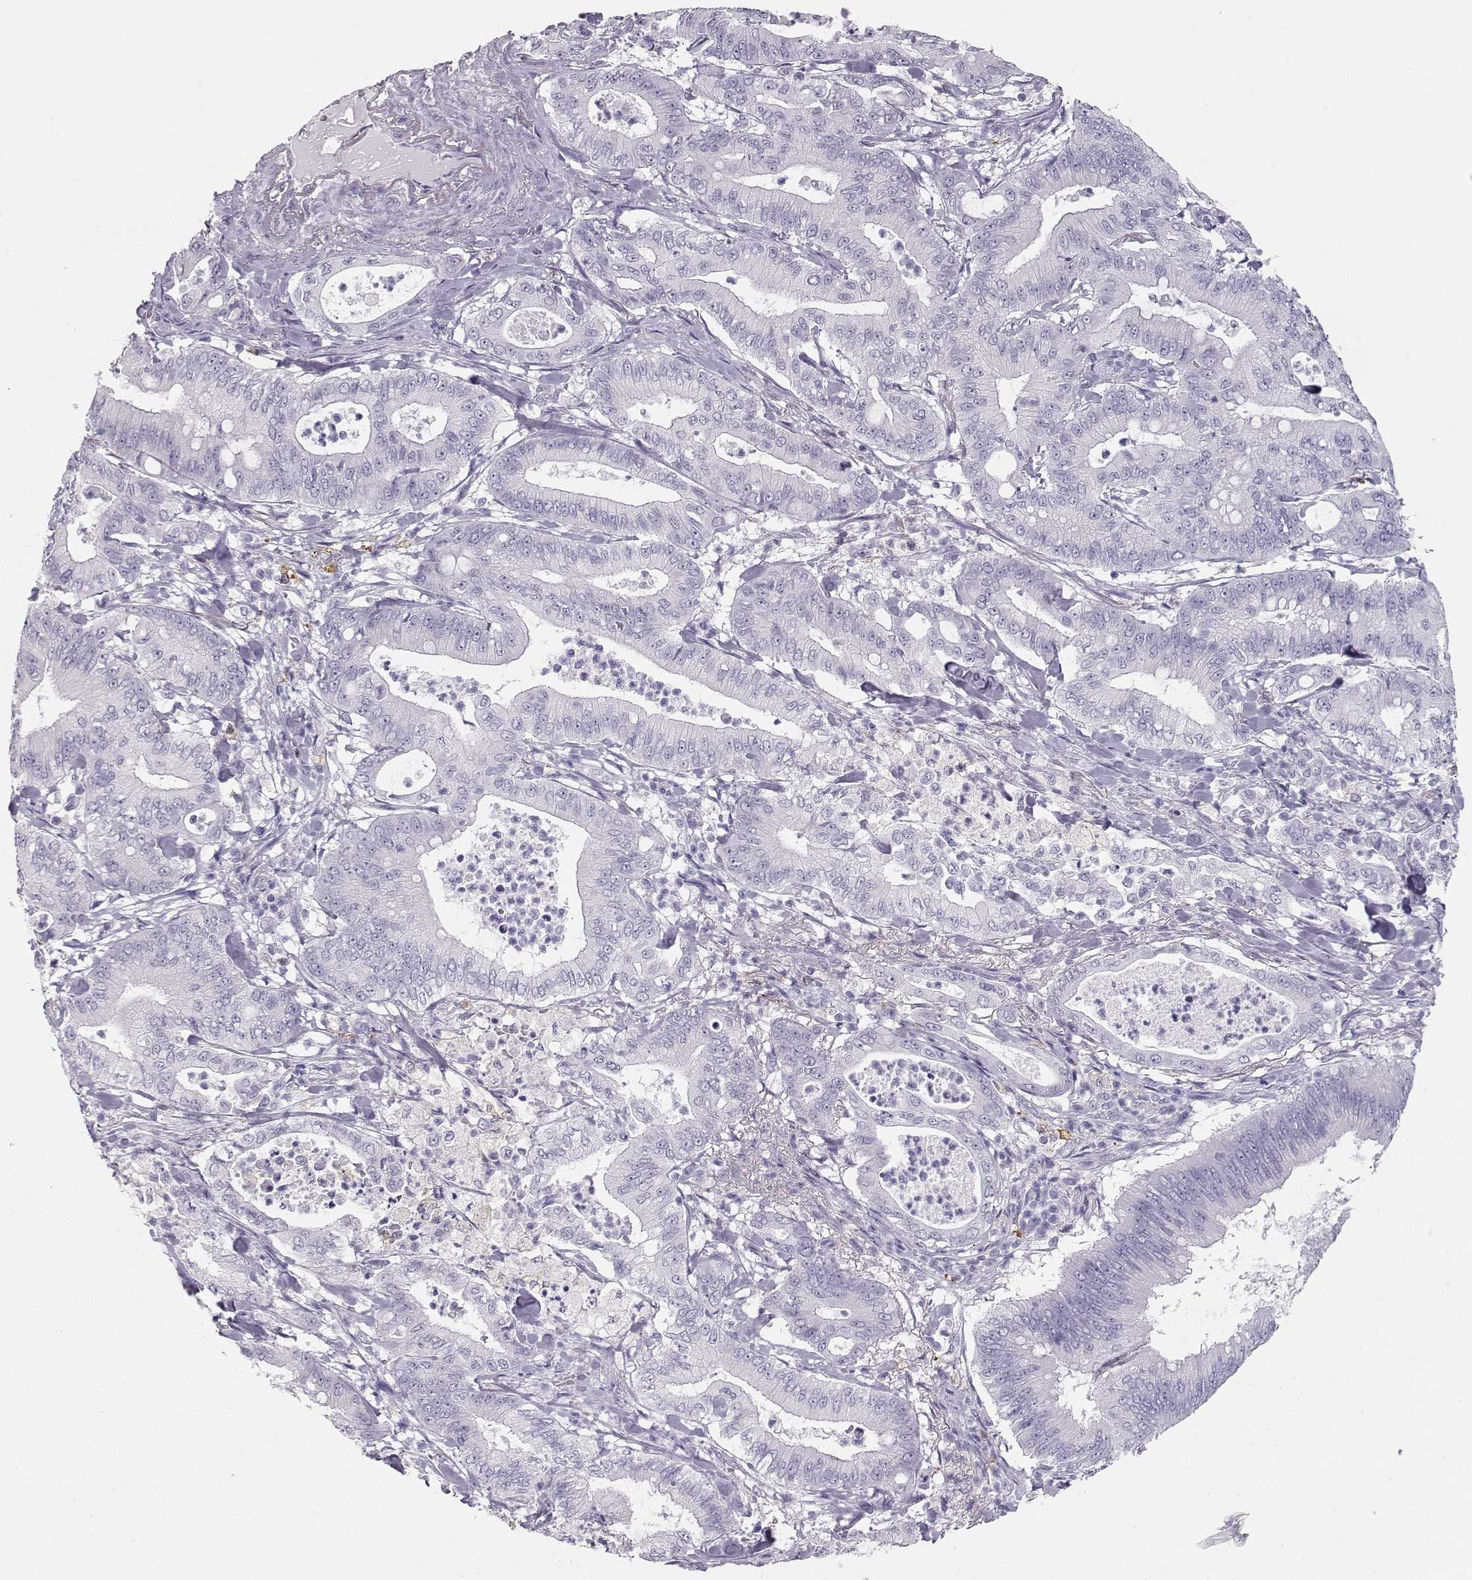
{"staining": {"intensity": "negative", "quantity": "none", "location": "none"}, "tissue": "pancreatic cancer", "cell_type": "Tumor cells", "image_type": "cancer", "snomed": [{"axis": "morphology", "description": "Adenocarcinoma, NOS"}, {"axis": "topography", "description": "Pancreas"}], "caption": "Photomicrograph shows no protein staining in tumor cells of pancreatic cancer (adenocarcinoma) tissue.", "gene": "NUTM1", "patient": {"sex": "male", "age": 71}}